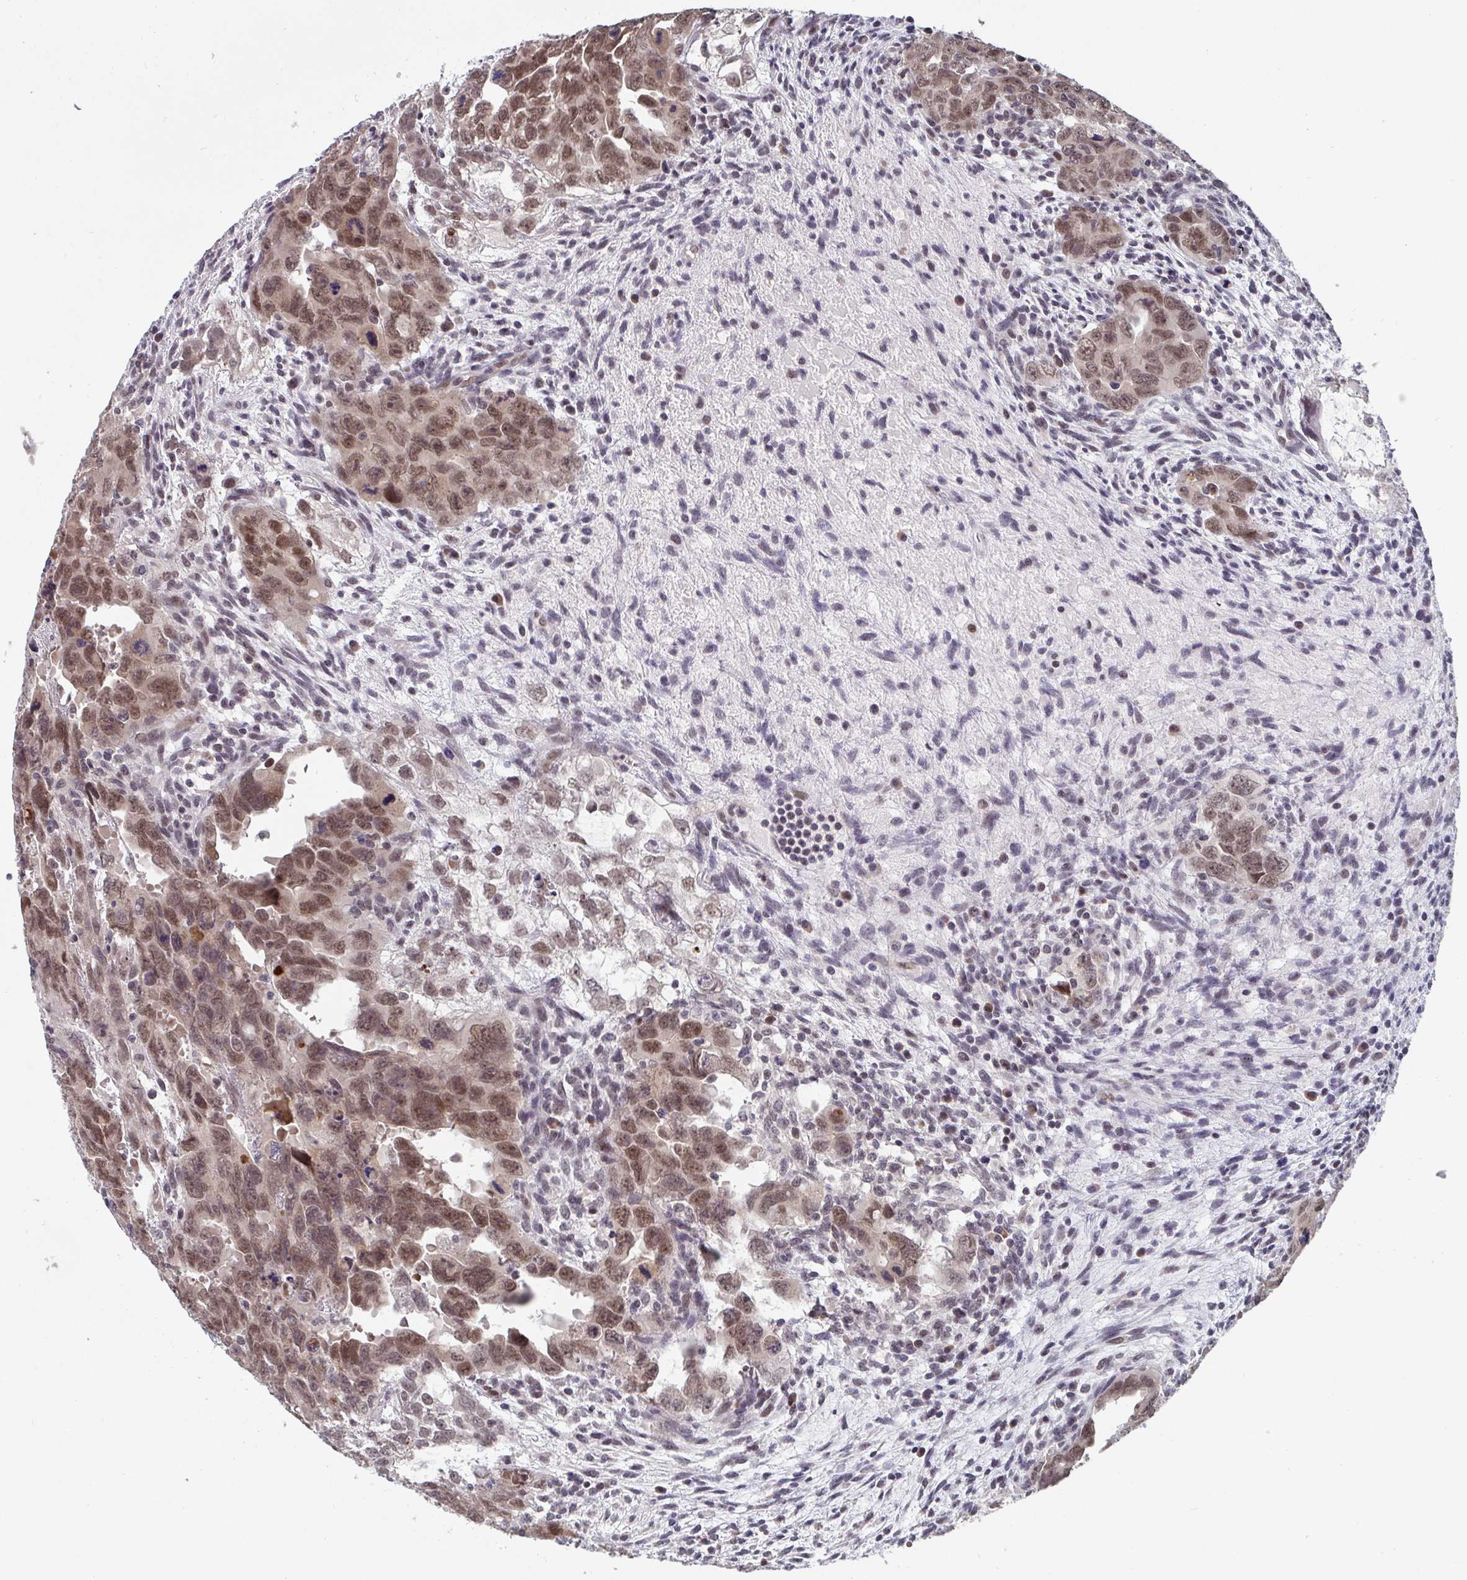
{"staining": {"intensity": "moderate", "quantity": ">75%", "location": "nuclear"}, "tissue": "testis cancer", "cell_type": "Tumor cells", "image_type": "cancer", "snomed": [{"axis": "morphology", "description": "Carcinoma, Embryonal, NOS"}, {"axis": "topography", "description": "Testis"}], "caption": "This is a micrograph of immunohistochemistry (IHC) staining of testis embryonal carcinoma, which shows moderate expression in the nuclear of tumor cells.", "gene": "JMJD1C", "patient": {"sex": "male", "age": 24}}